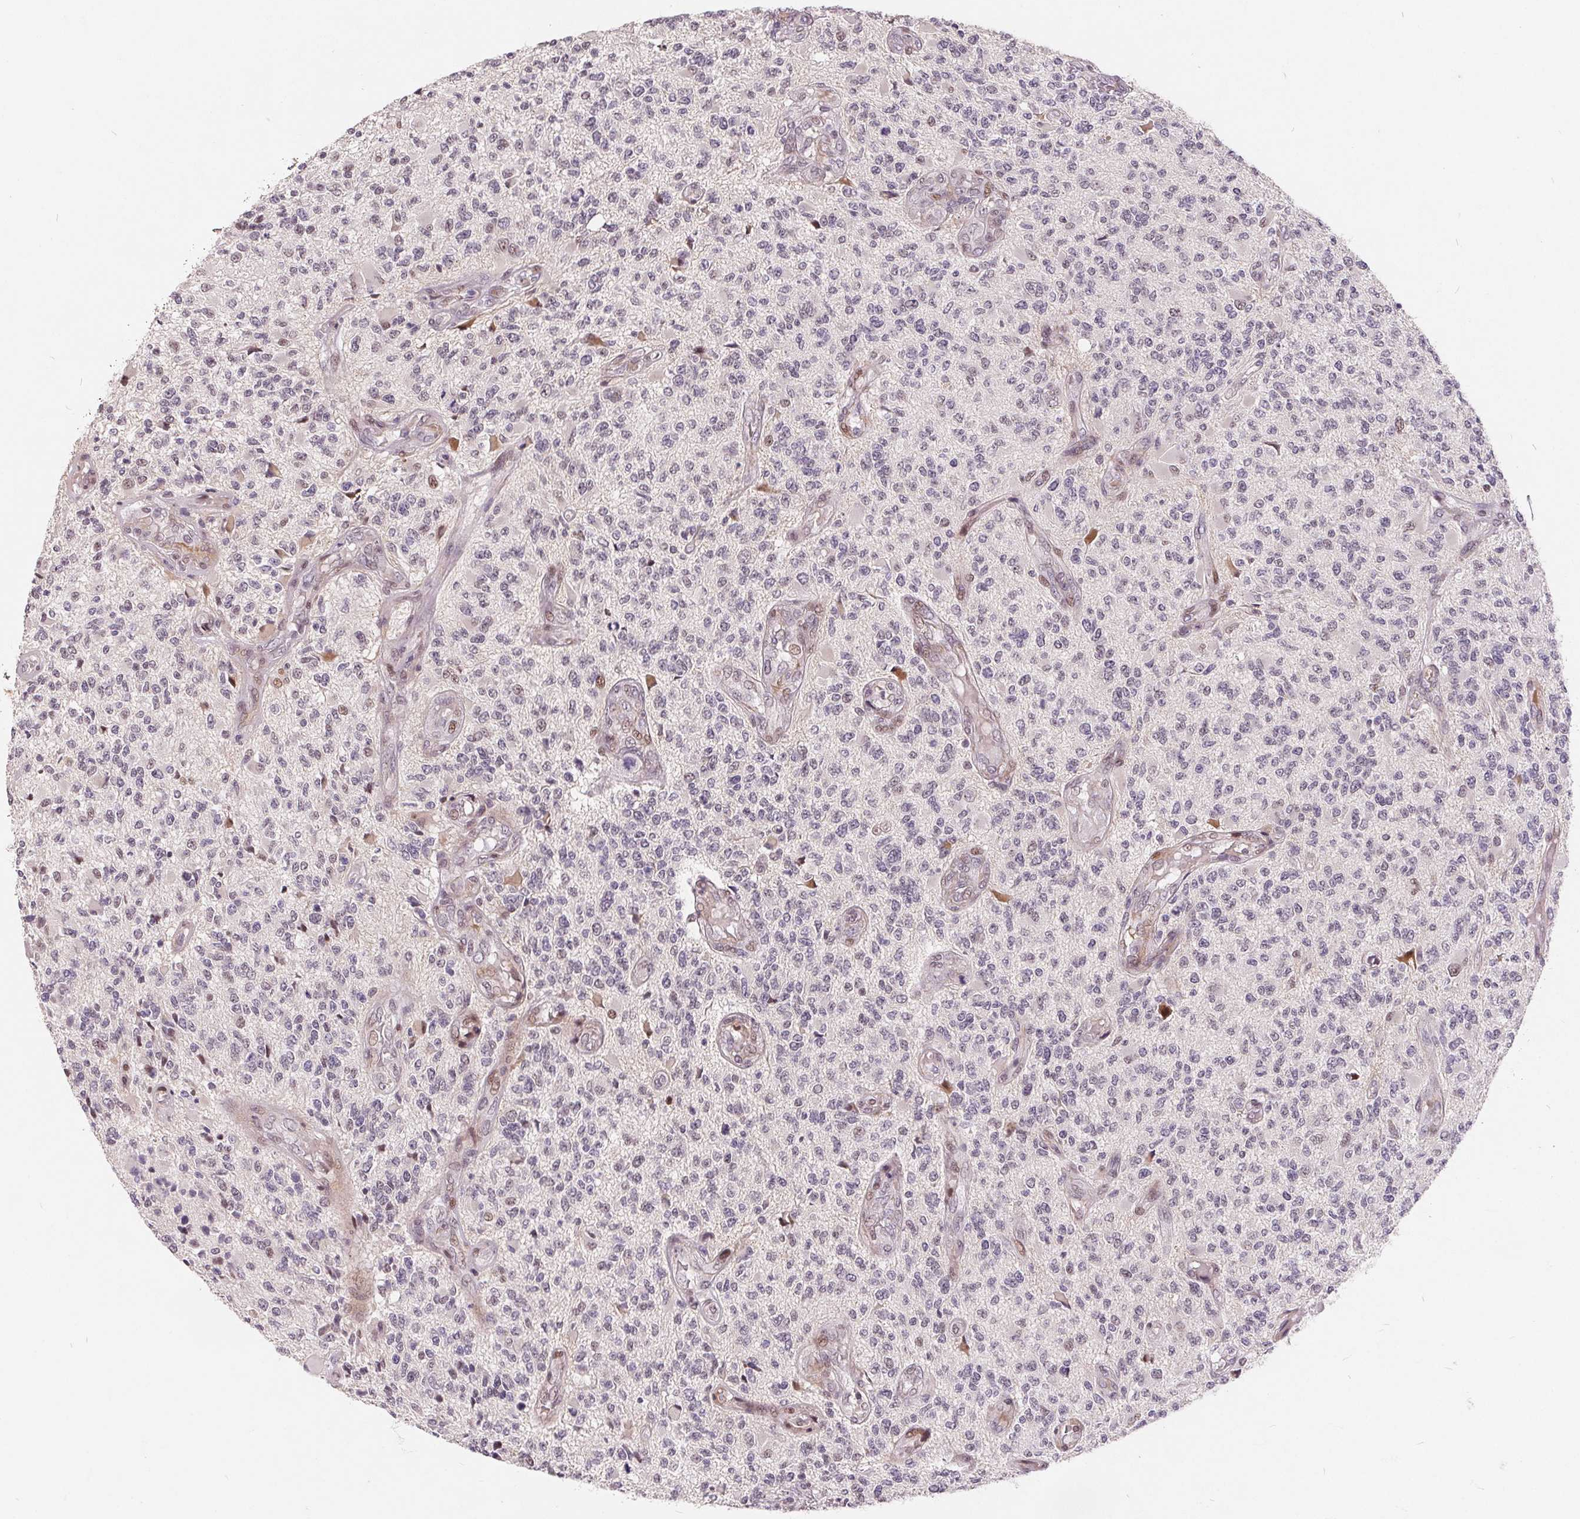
{"staining": {"intensity": "moderate", "quantity": "<25%", "location": "nuclear"}, "tissue": "glioma", "cell_type": "Tumor cells", "image_type": "cancer", "snomed": [{"axis": "morphology", "description": "Glioma, malignant, High grade"}, {"axis": "topography", "description": "Brain"}], "caption": "Glioma stained with DAB (3,3'-diaminobenzidine) immunohistochemistry (IHC) demonstrates low levels of moderate nuclear positivity in approximately <25% of tumor cells.", "gene": "NRG2", "patient": {"sex": "female", "age": 63}}